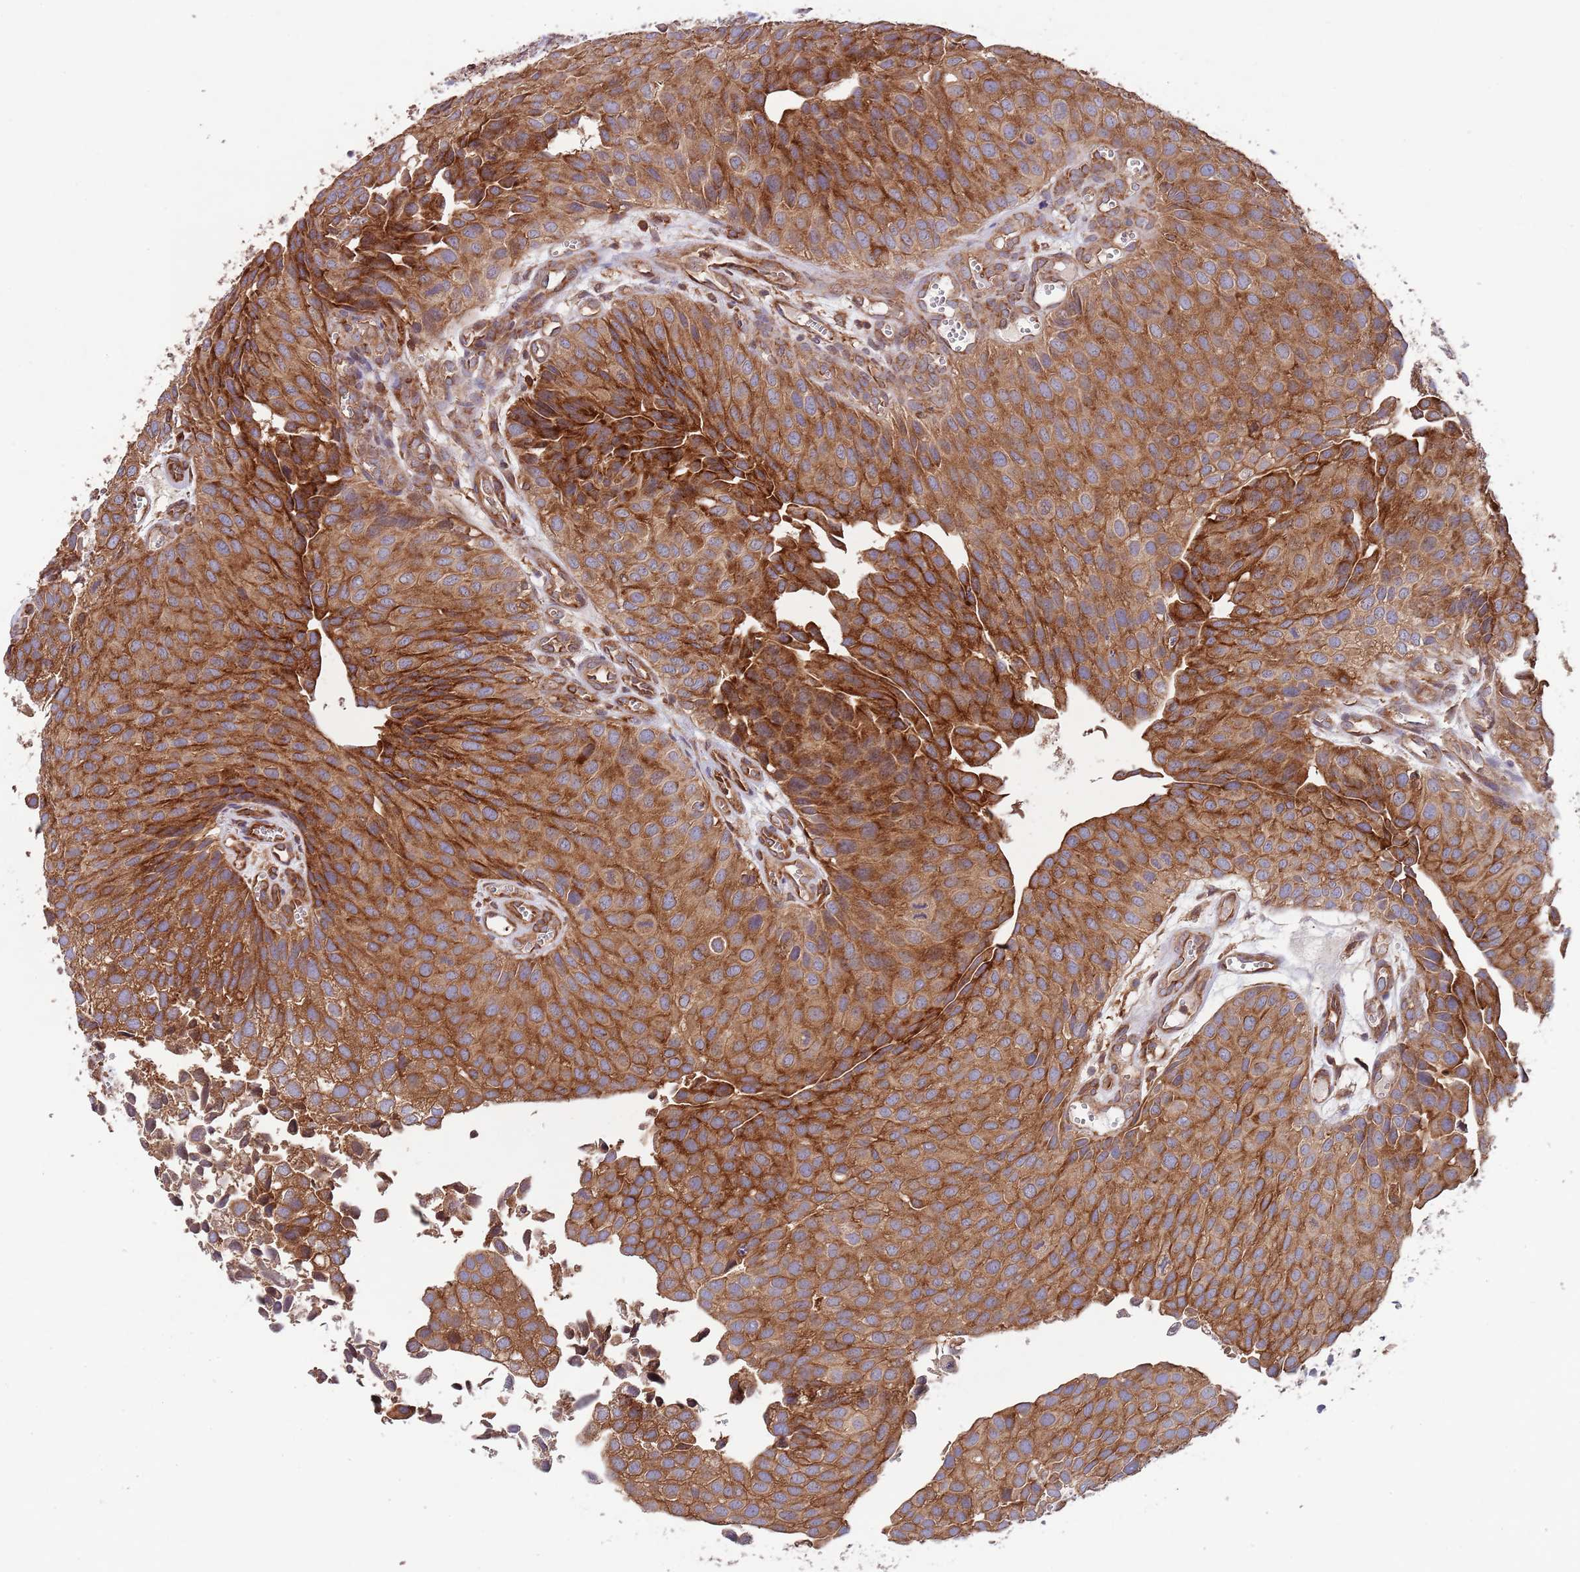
{"staining": {"intensity": "strong", "quantity": ">75%", "location": "cytoplasmic/membranous"}, "tissue": "urothelial cancer", "cell_type": "Tumor cells", "image_type": "cancer", "snomed": [{"axis": "morphology", "description": "Urothelial carcinoma, Low grade"}, {"axis": "topography", "description": "Urinary bladder"}], "caption": "Urothelial cancer stained for a protein (brown) displays strong cytoplasmic/membranous positive staining in about >75% of tumor cells.", "gene": "RNF19B", "patient": {"sex": "male", "age": 88}}